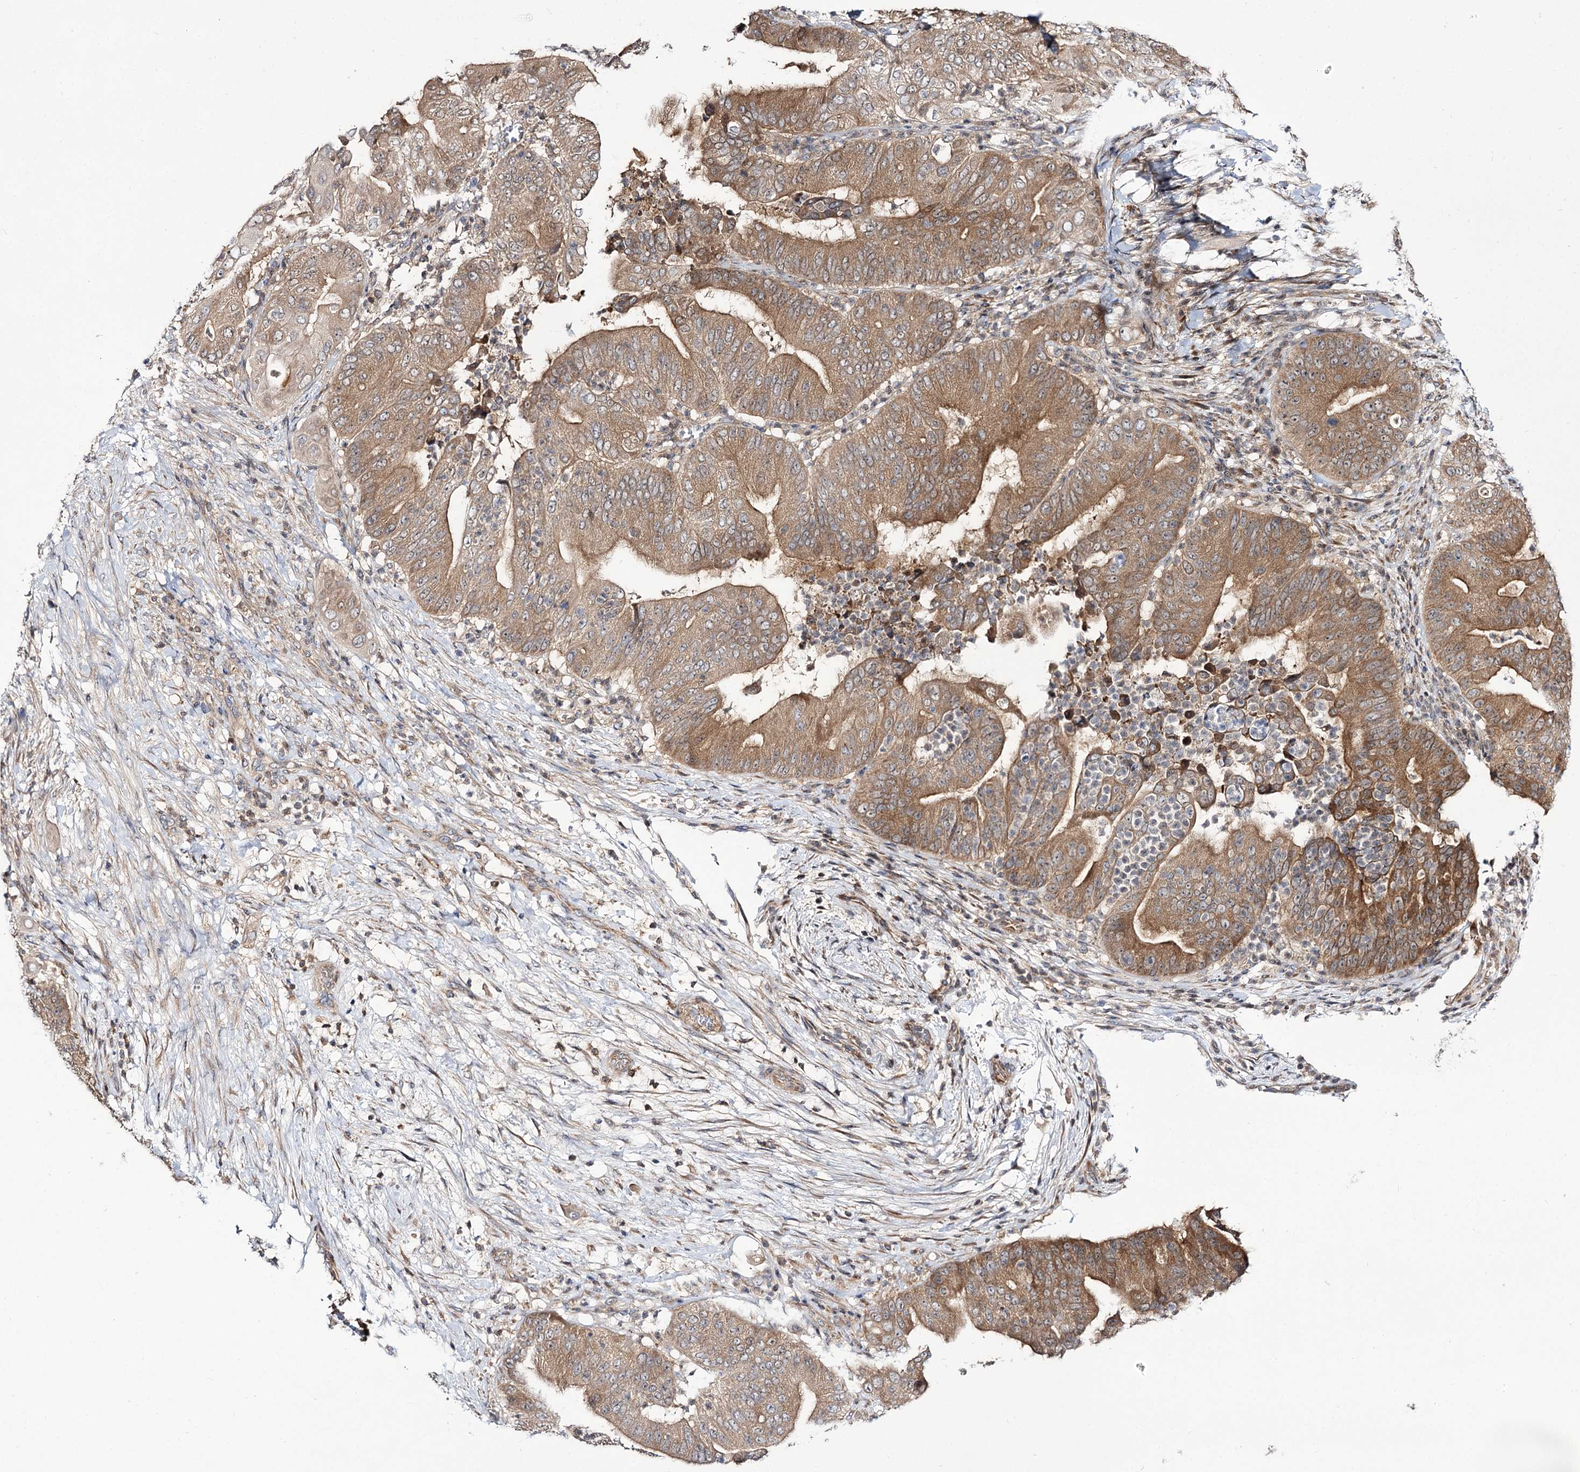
{"staining": {"intensity": "moderate", "quantity": ">75%", "location": "cytoplasmic/membranous"}, "tissue": "pancreatic cancer", "cell_type": "Tumor cells", "image_type": "cancer", "snomed": [{"axis": "morphology", "description": "Adenocarcinoma, NOS"}, {"axis": "topography", "description": "Pancreas"}], "caption": "IHC histopathology image of pancreatic cancer stained for a protein (brown), which demonstrates medium levels of moderate cytoplasmic/membranous positivity in approximately >75% of tumor cells.", "gene": "C11orf80", "patient": {"sex": "female", "age": 77}}